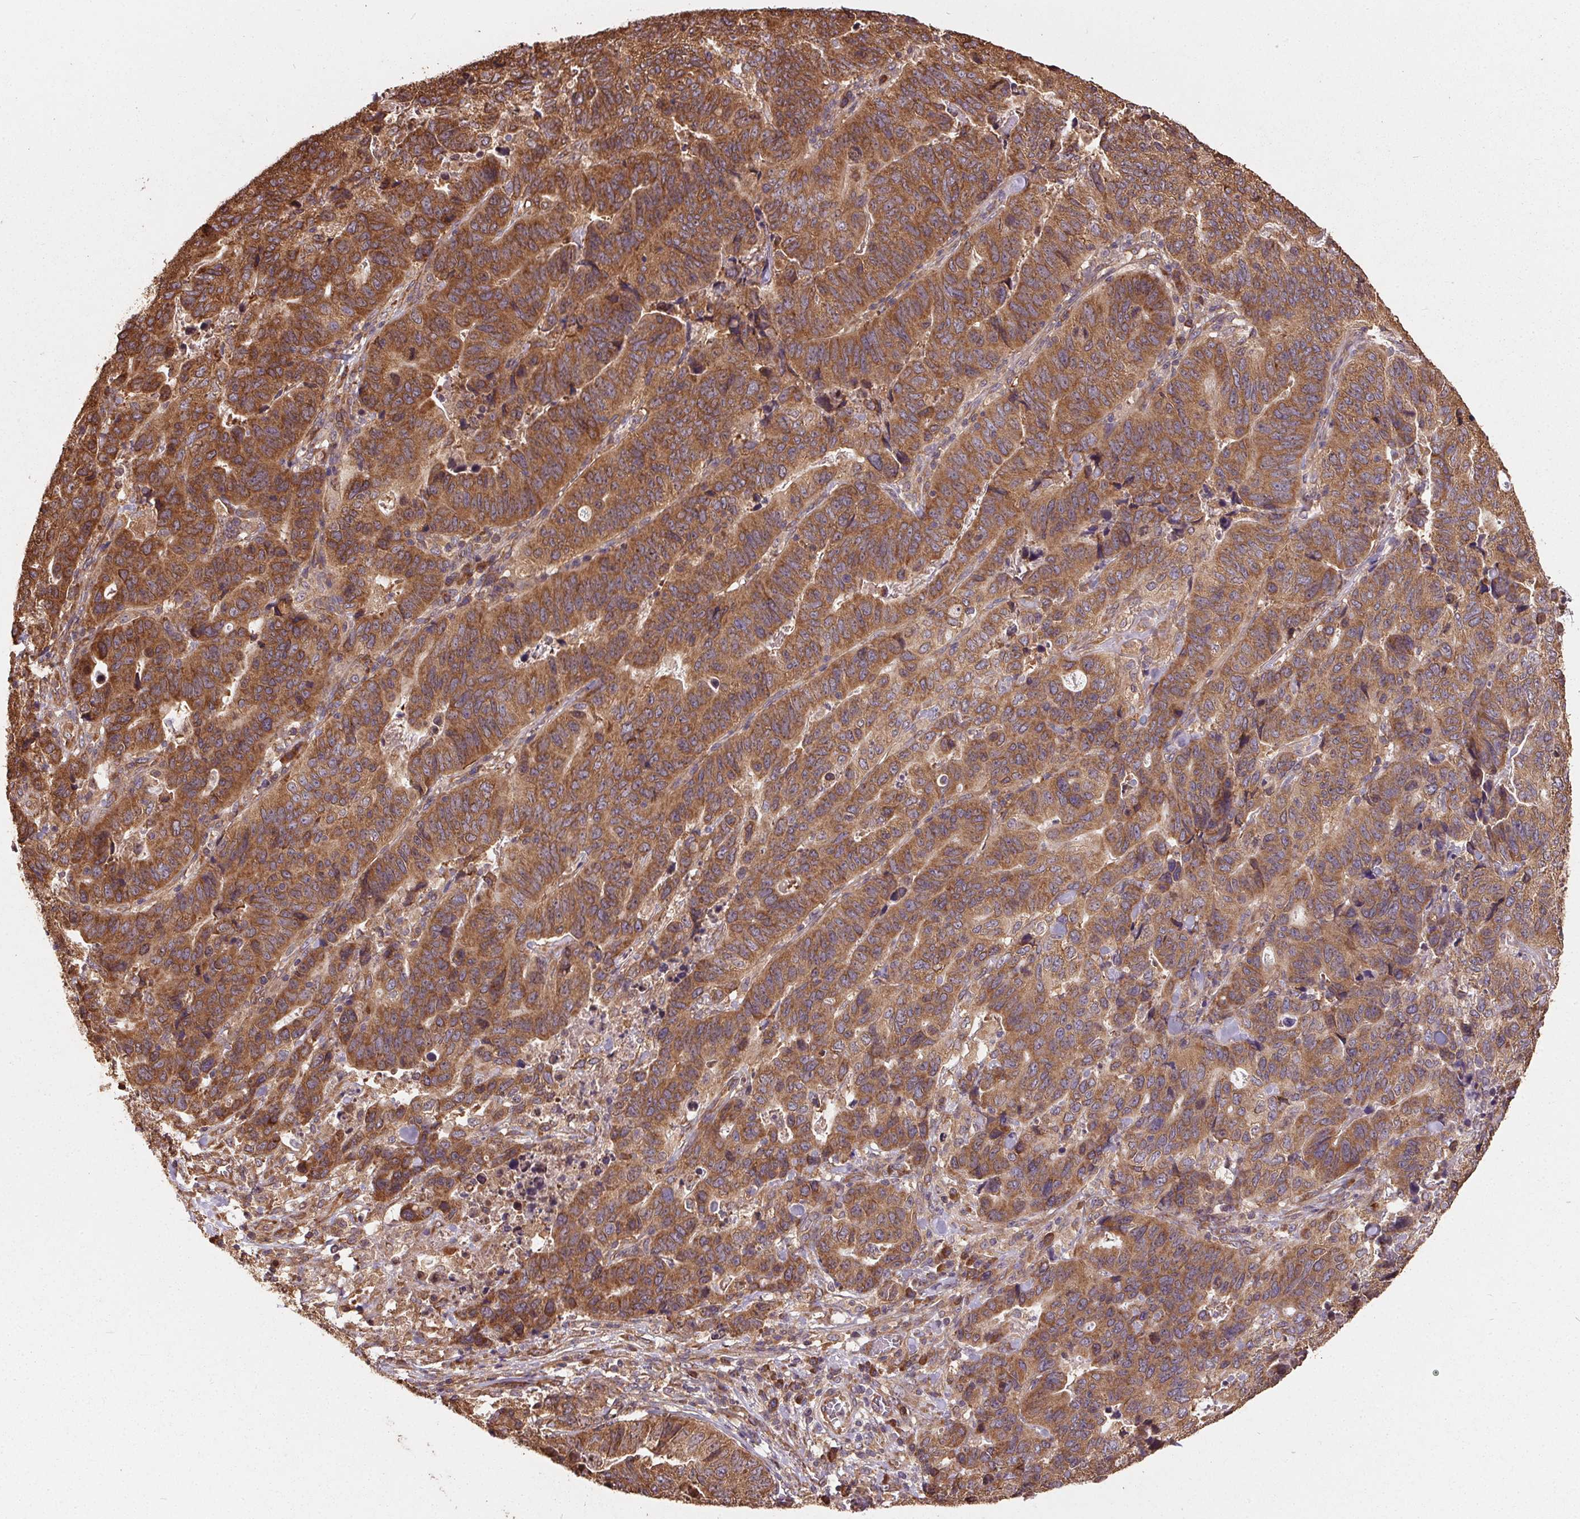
{"staining": {"intensity": "strong", "quantity": ">75%", "location": "cytoplasmic/membranous"}, "tissue": "stomach cancer", "cell_type": "Tumor cells", "image_type": "cancer", "snomed": [{"axis": "morphology", "description": "Adenocarcinoma, NOS"}, {"axis": "topography", "description": "Stomach, upper"}], "caption": "Stomach adenocarcinoma tissue exhibits strong cytoplasmic/membranous expression in approximately >75% of tumor cells, visualized by immunohistochemistry.", "gene": "EIF2S1", "patient": {"sex": "female", "age": 67}}